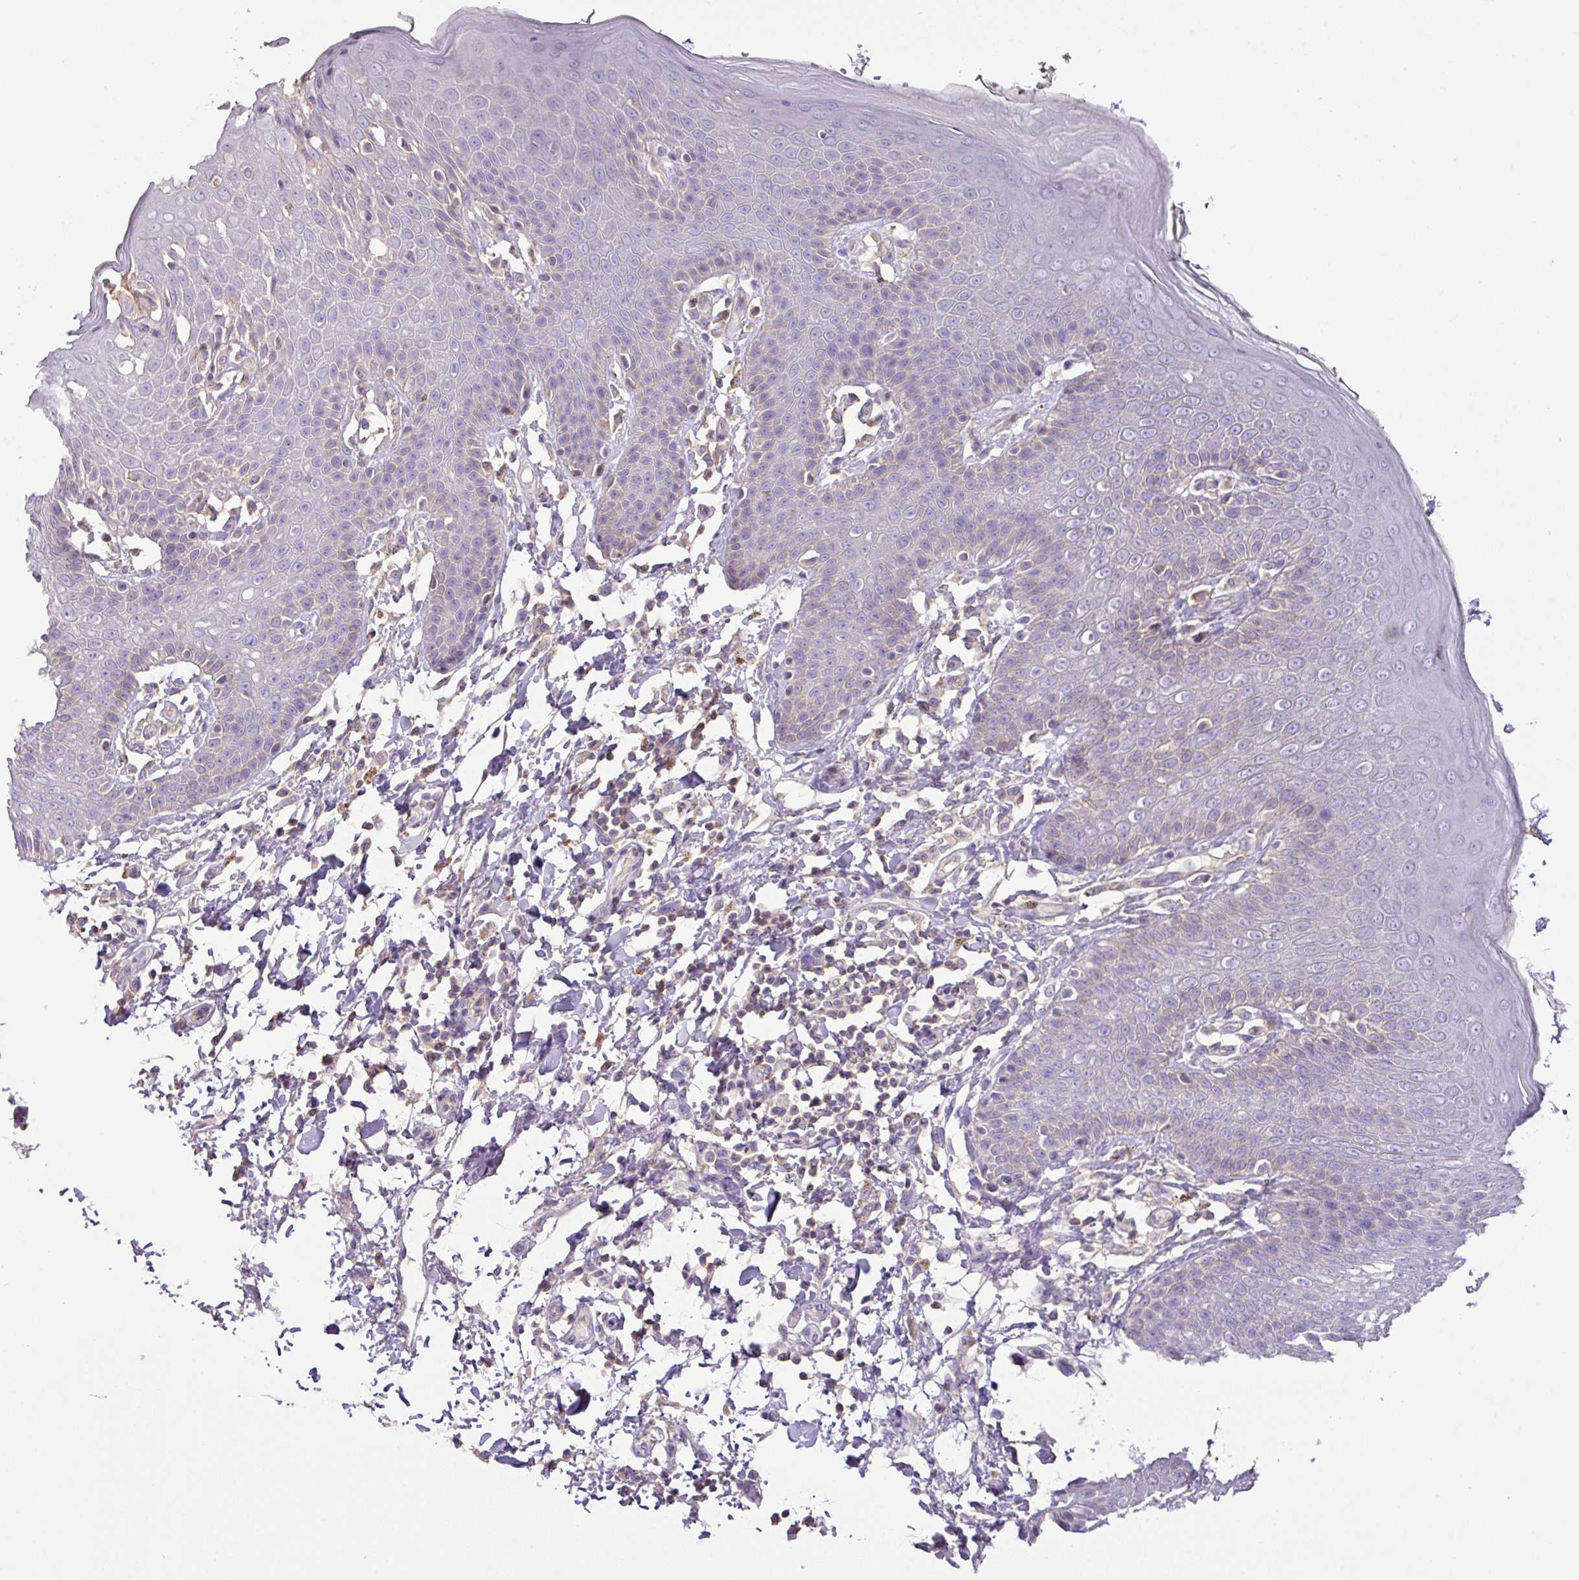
{"staining": {"intensity": "weak", "quantity": "<25%", "location": "cytoplasmic/membranous"}, "tissue": "skin", "cell_type": "Epidermal cells", "image_type": "normal", "snomed": [{"axis": "morphology", "description": "Normal tissue, NOS"}, {"axis": "topography", "description": "Peripheral nerve tissue"}], "caption": "This is an immunohistochemistry histopathology image of benign human skin. There is no expression in epidermal cells.", "gene": "AGR3", "patient": {"sex": "male", "age": 51}}